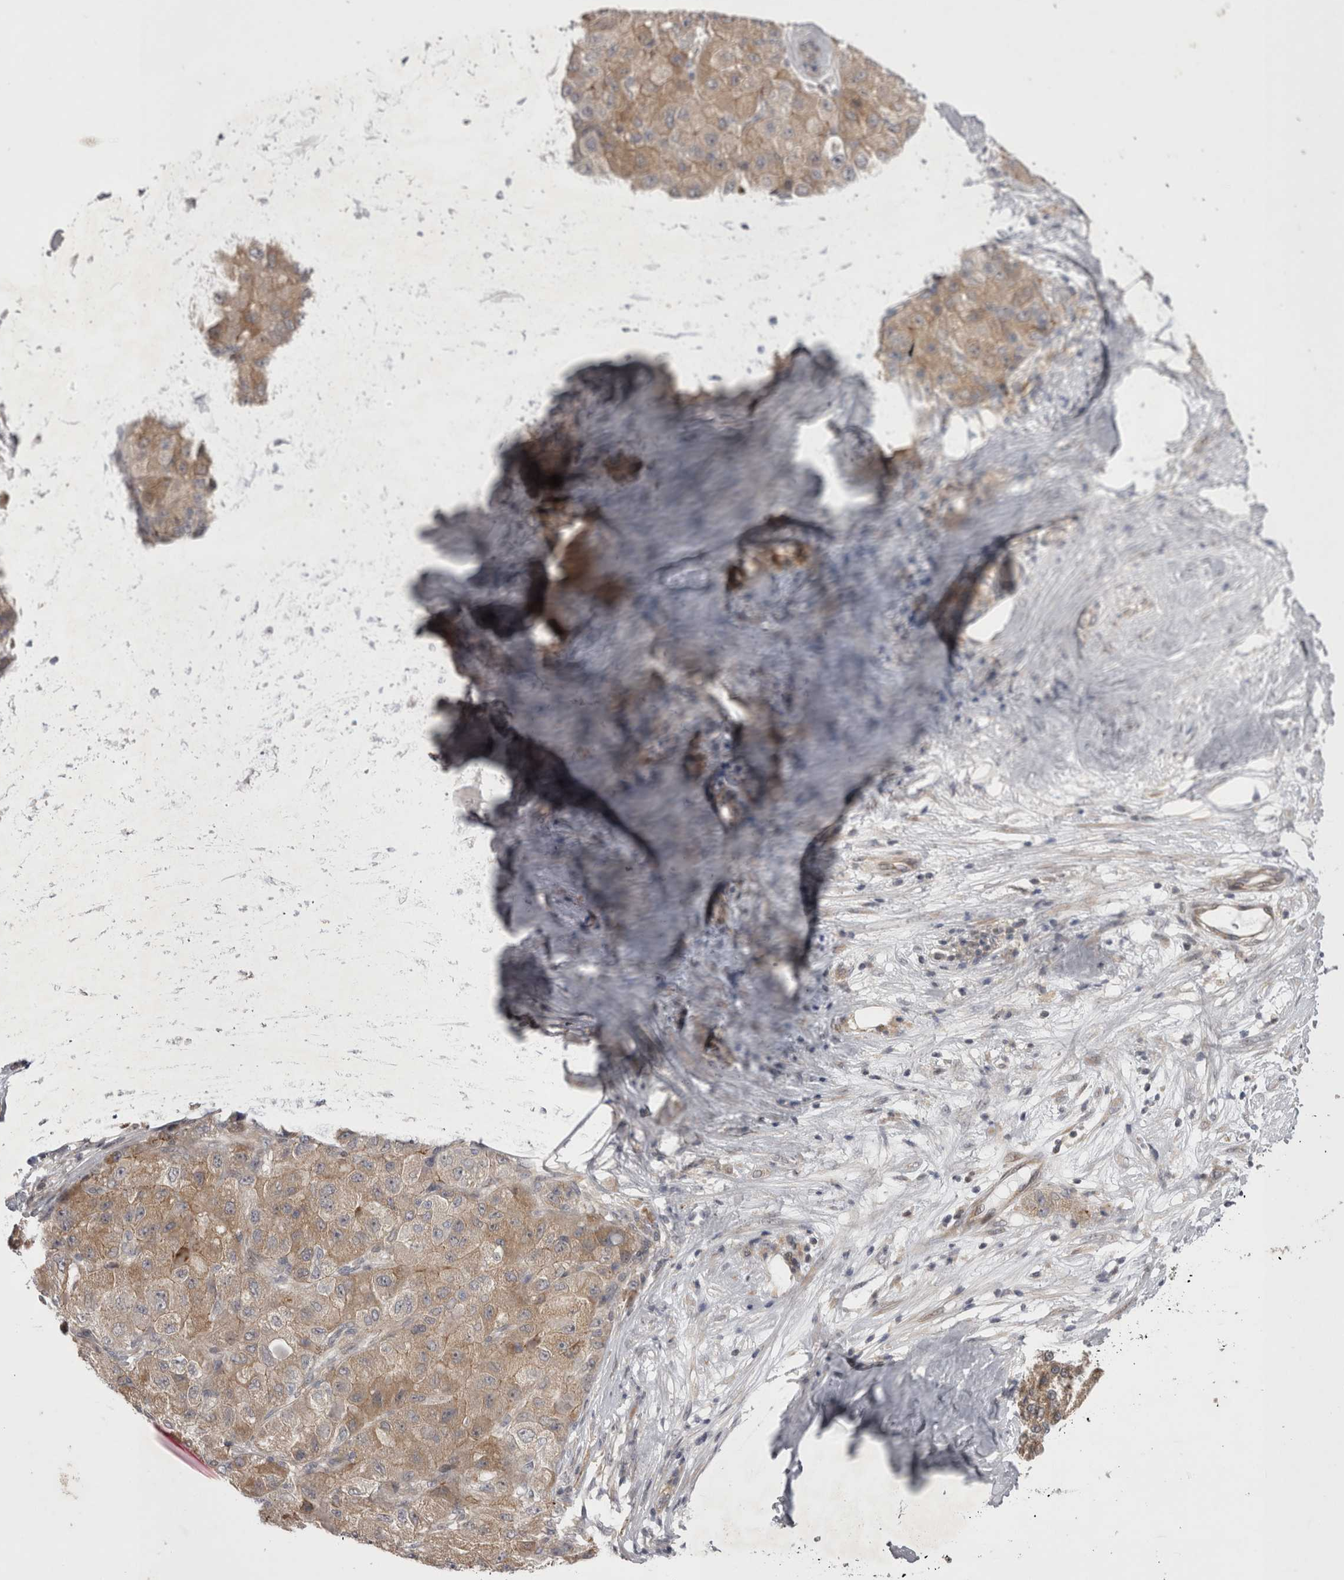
{"staining": {"intensity": "moderate", "quantity": ">75%", "location": "cytoplasmic/membranous"}, "tissue": "liver cancer", "cell_type": "Tumor cells", "image_type": "cancer", "snomed": [{"axis": "morphology", "description": "Carcinoma, Hepatocellular, NOS"}, {"axis": "topography", "description": "Liver"}], "caption": "Immunohistochemistry of liver cancer demonstrates medium levels of moderate cytoplasmic/membranous positivity in approximately >75% of tumor cells. The staining is performed using DAB brown chromogen to label protein expression. The nuclei are counter-stained blue using hematoxylin.", "gene": "NENF", "patient": {"sex": "male", "age": 80}}